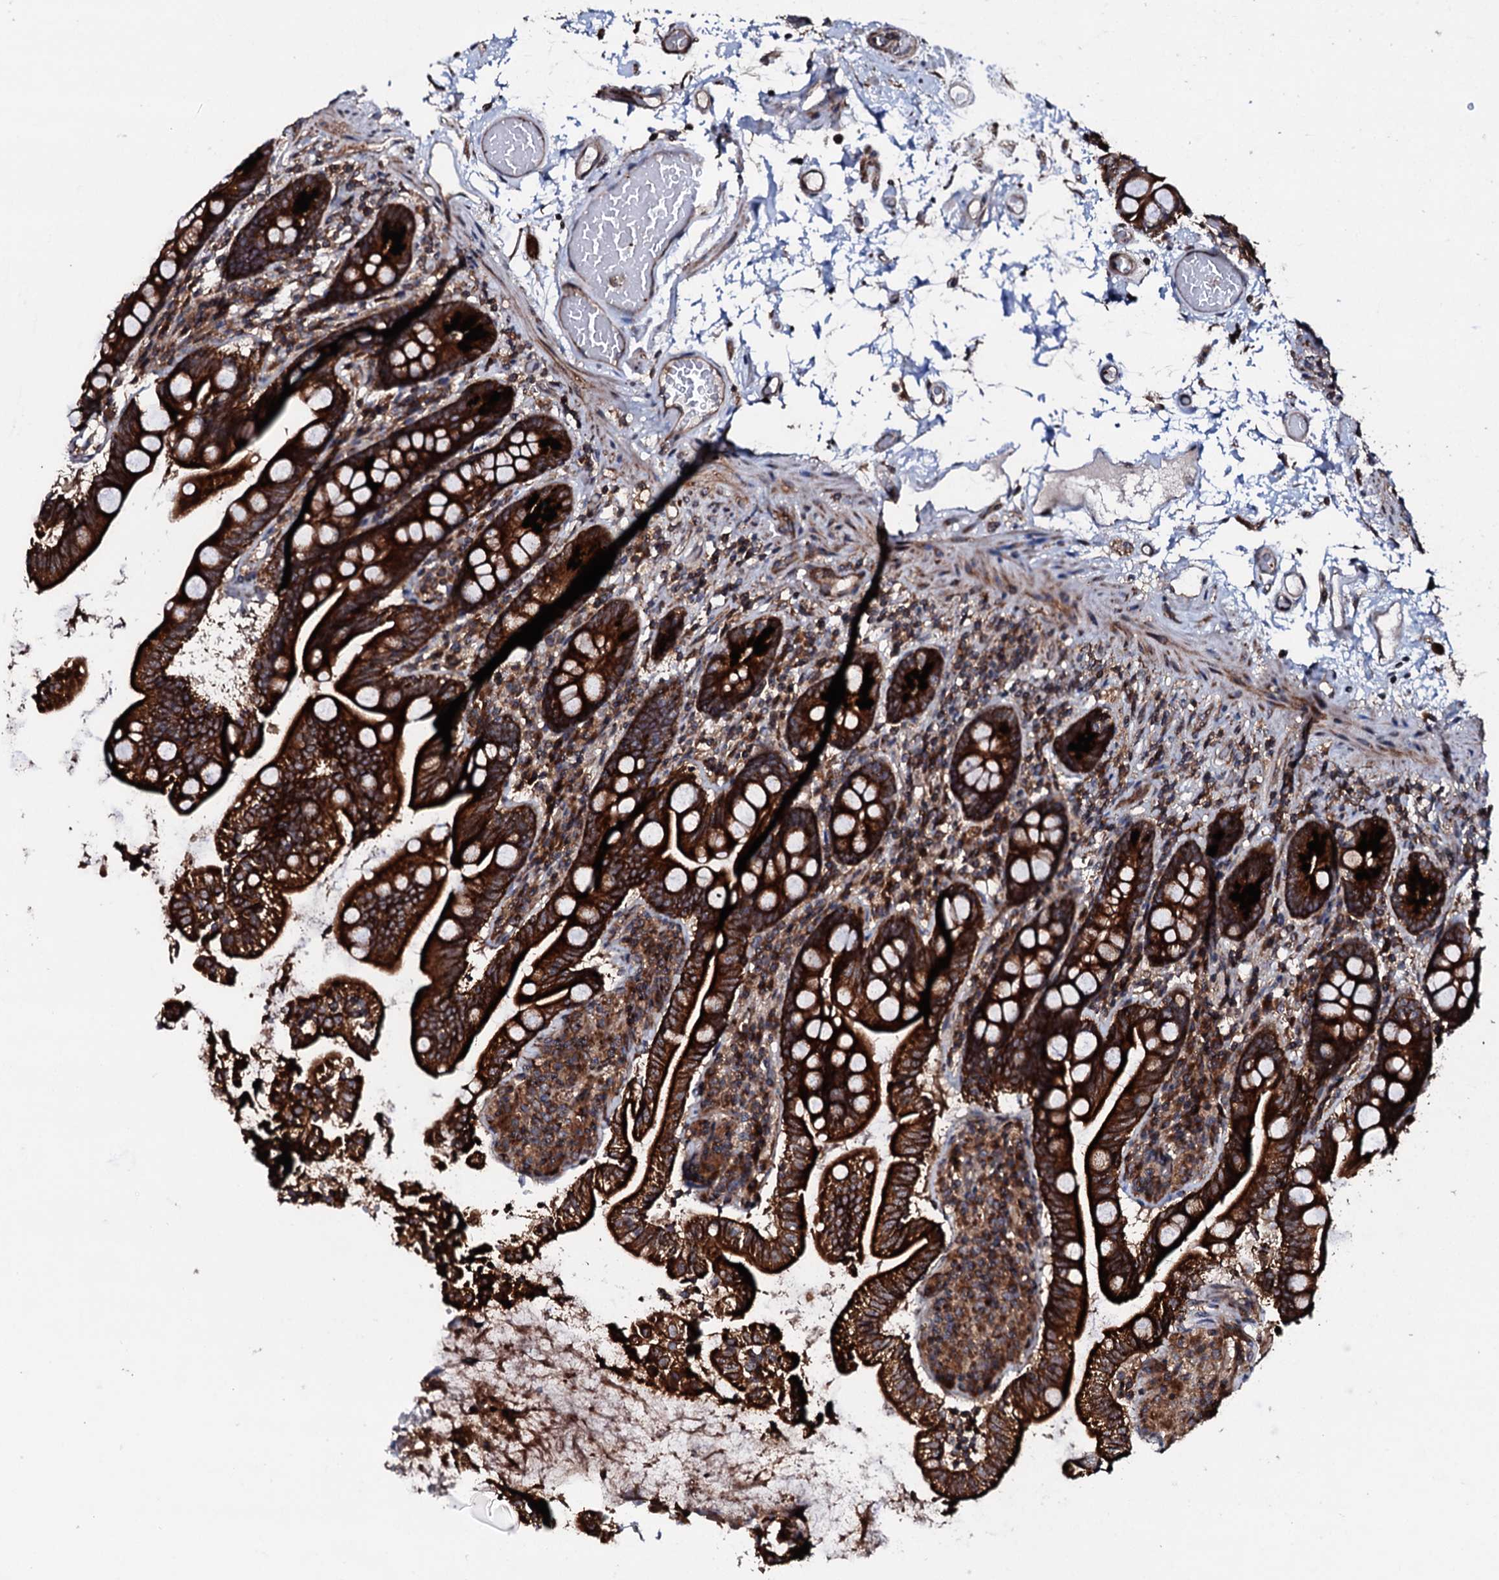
{"staining": {"intensity": "strong", "quantity": ">75%", "location": "cytoplasmic/membranous"}, "tissue": "small intestine", "cell_type": "Glandular cells", "image_type": "normal", "snomed": [{"axis": "morphology", "description": "Normal tissue, NOS"}, {"axis": "topography", "description": "Small intestine"}], "caption": "Protein staining of benign small intestine shows strong cytoplasmic/membranous positivity in approximately >75% of glandular cells. (DAB (3,3'-diaminobenzidine) IHC with brightfield microscopy, high magnification).", "gene": "ENSG00000256591", "patient": {"sex": "female", "age": 64}}